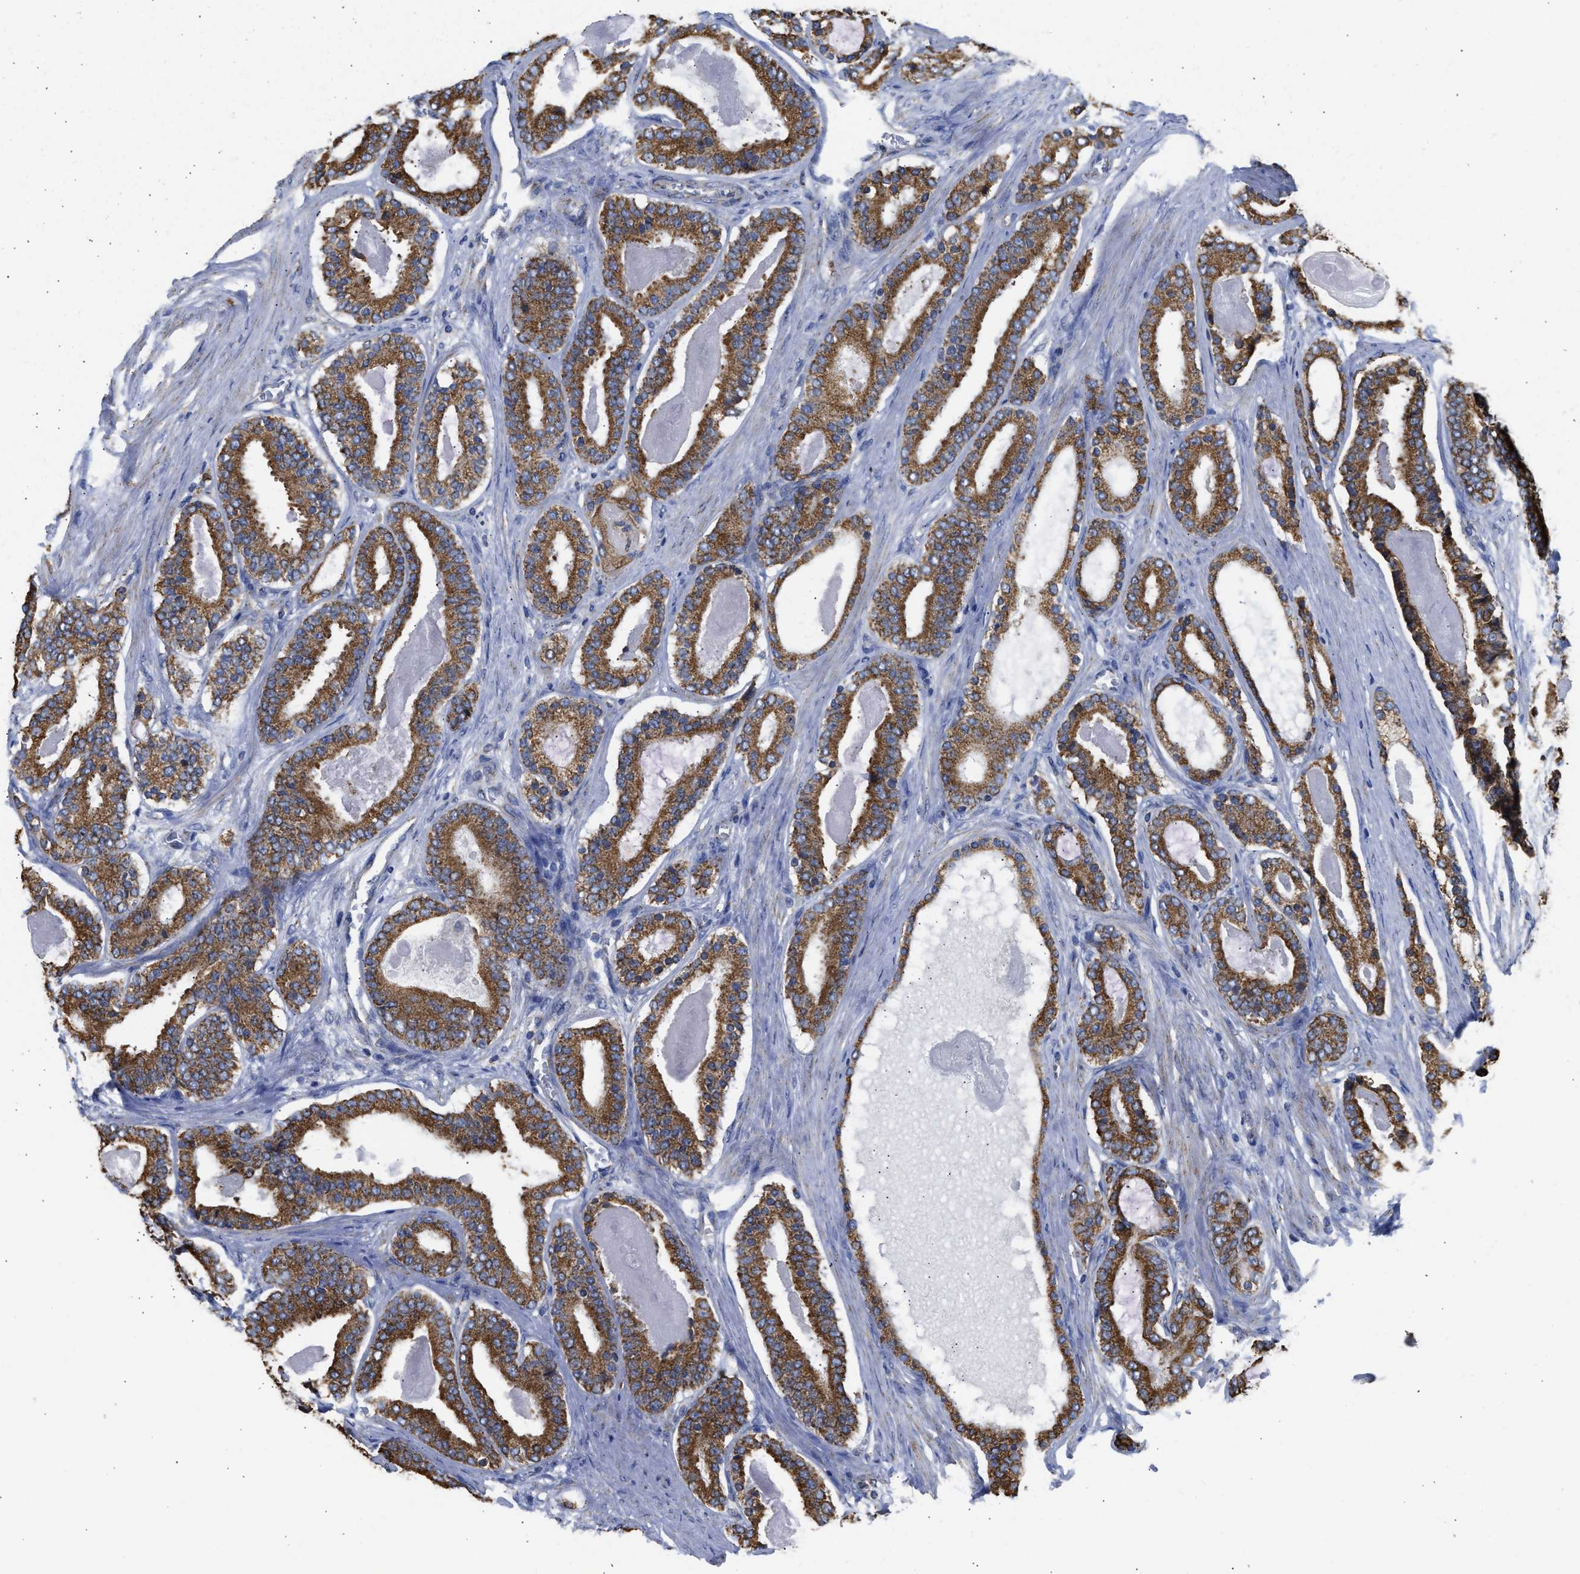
{"staining": {"intensity": "moderate", "quantity": ">75%", "location": "cytoplasmic/membranous"}, "tissue": "prostate cancer", "cell_type": "Tumor cells", "image_type": "cancer", "snomed": [{"axis": "morphology", "description": "Adenocarcinoma, High grade"}, {"axis": "topography", "description": "Prostate"}], "caption": "A brown stain labels moderate cytoplasmic/membranous positivity of a protein in human prostate cancer tumor cells.", "gene": "CYCS", "patient": {"sex": "male", "age": 60}}